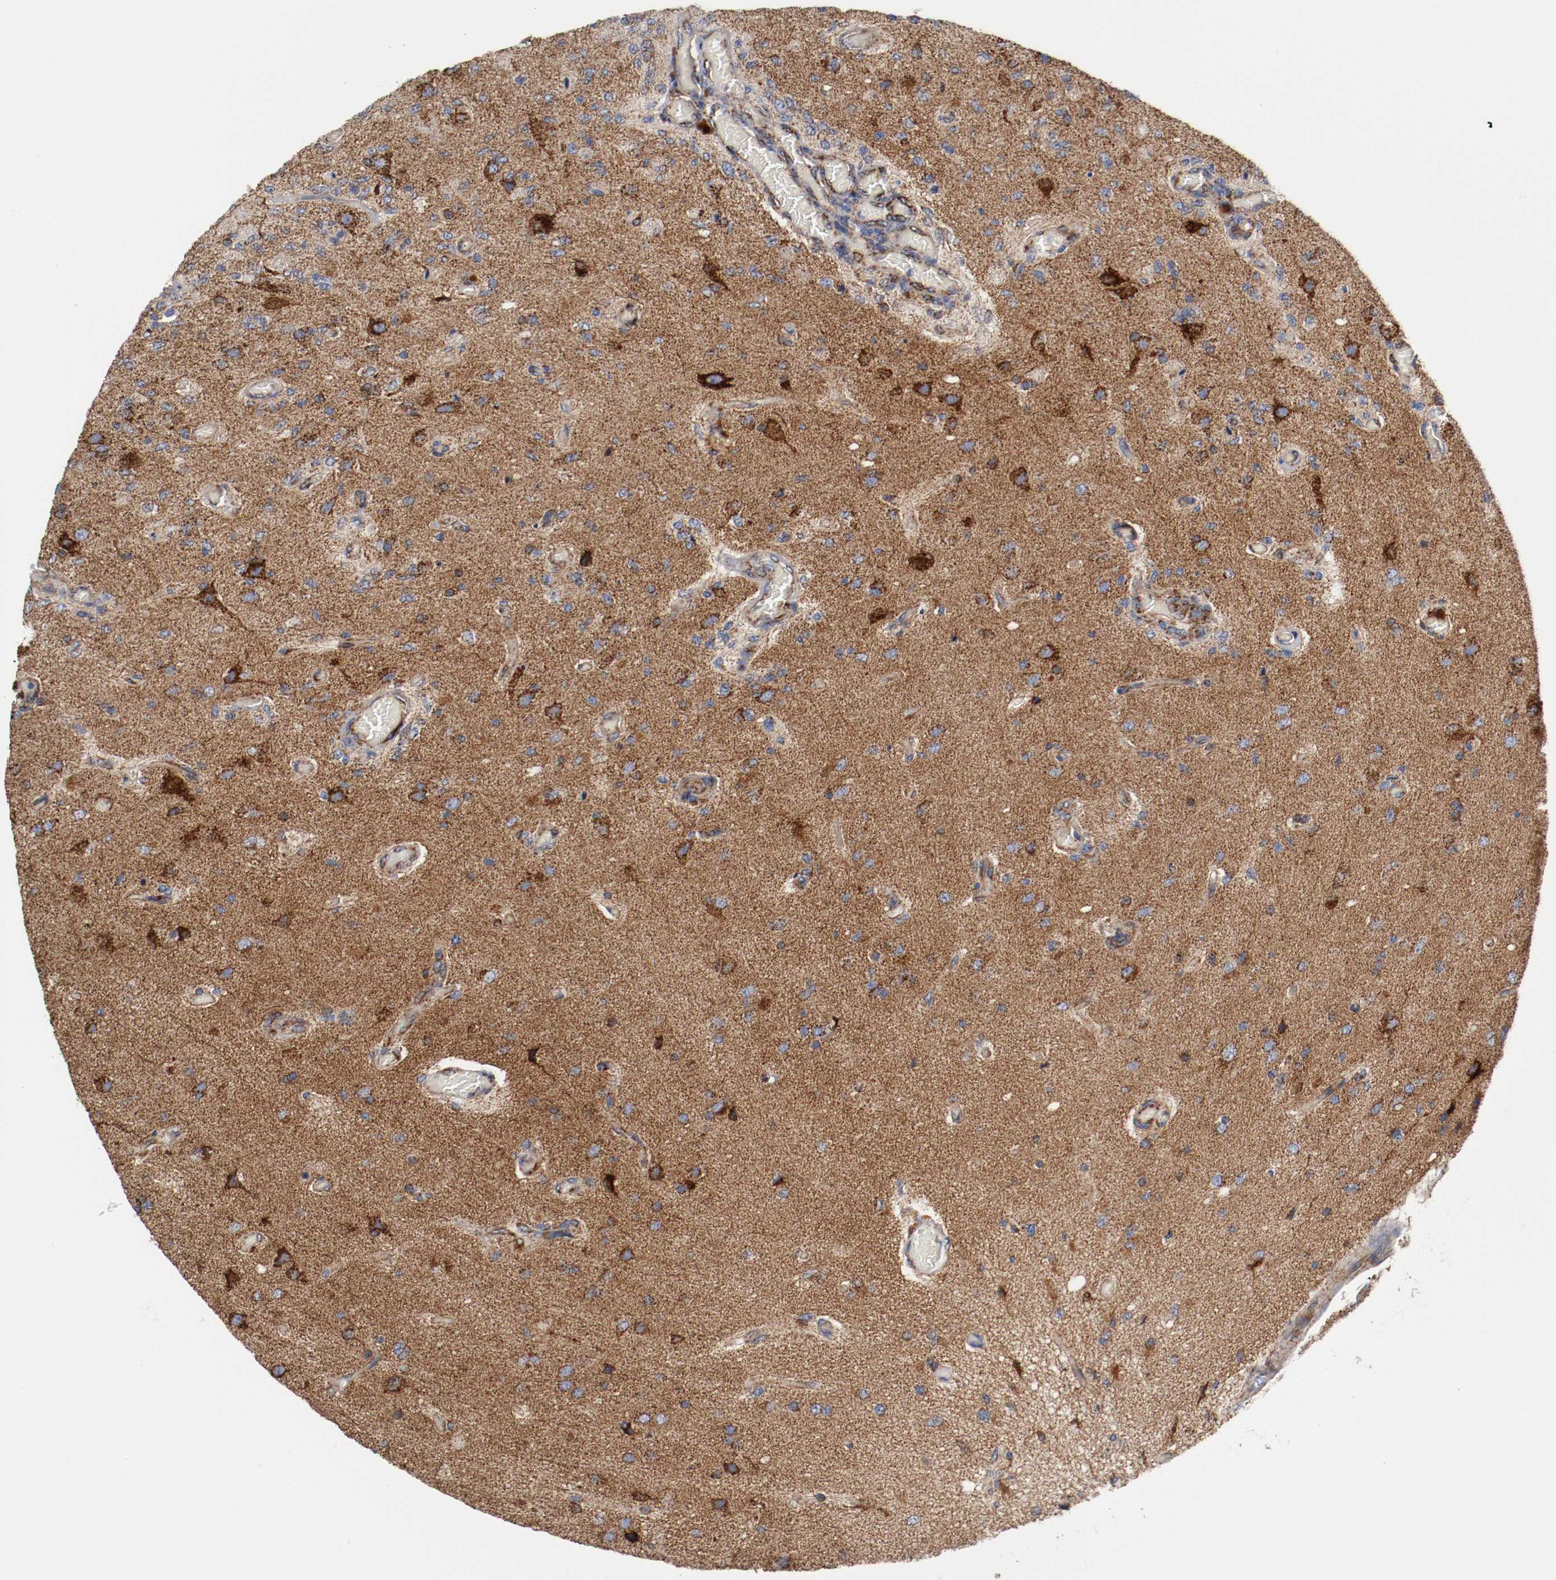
{"staining": {"intensity": "strong", "quantity": ">75%", "location": "cytoplasmic/membranous"}, "tissue": "glioma", "cell_type": "Tumor cells", "image_type": "cancer", "snomed": [{"axis": "morphology", "description": "Normal tissue, NOS"}, {"axis": "morphology", "description": "Glioma, malignant, High grade"}, {"axis": "topography", "description": "Cerebral cortex"}], "caption": "IHC (DAB) staining of malignant glioma (high-grade) reveals strong cytoplasmic/membranous protein staining in approximately >75% of tumor cells. Nuclei are stained in blue.", "gene": "TUBD1", "patient": {"sex": "male", "age": 77}}